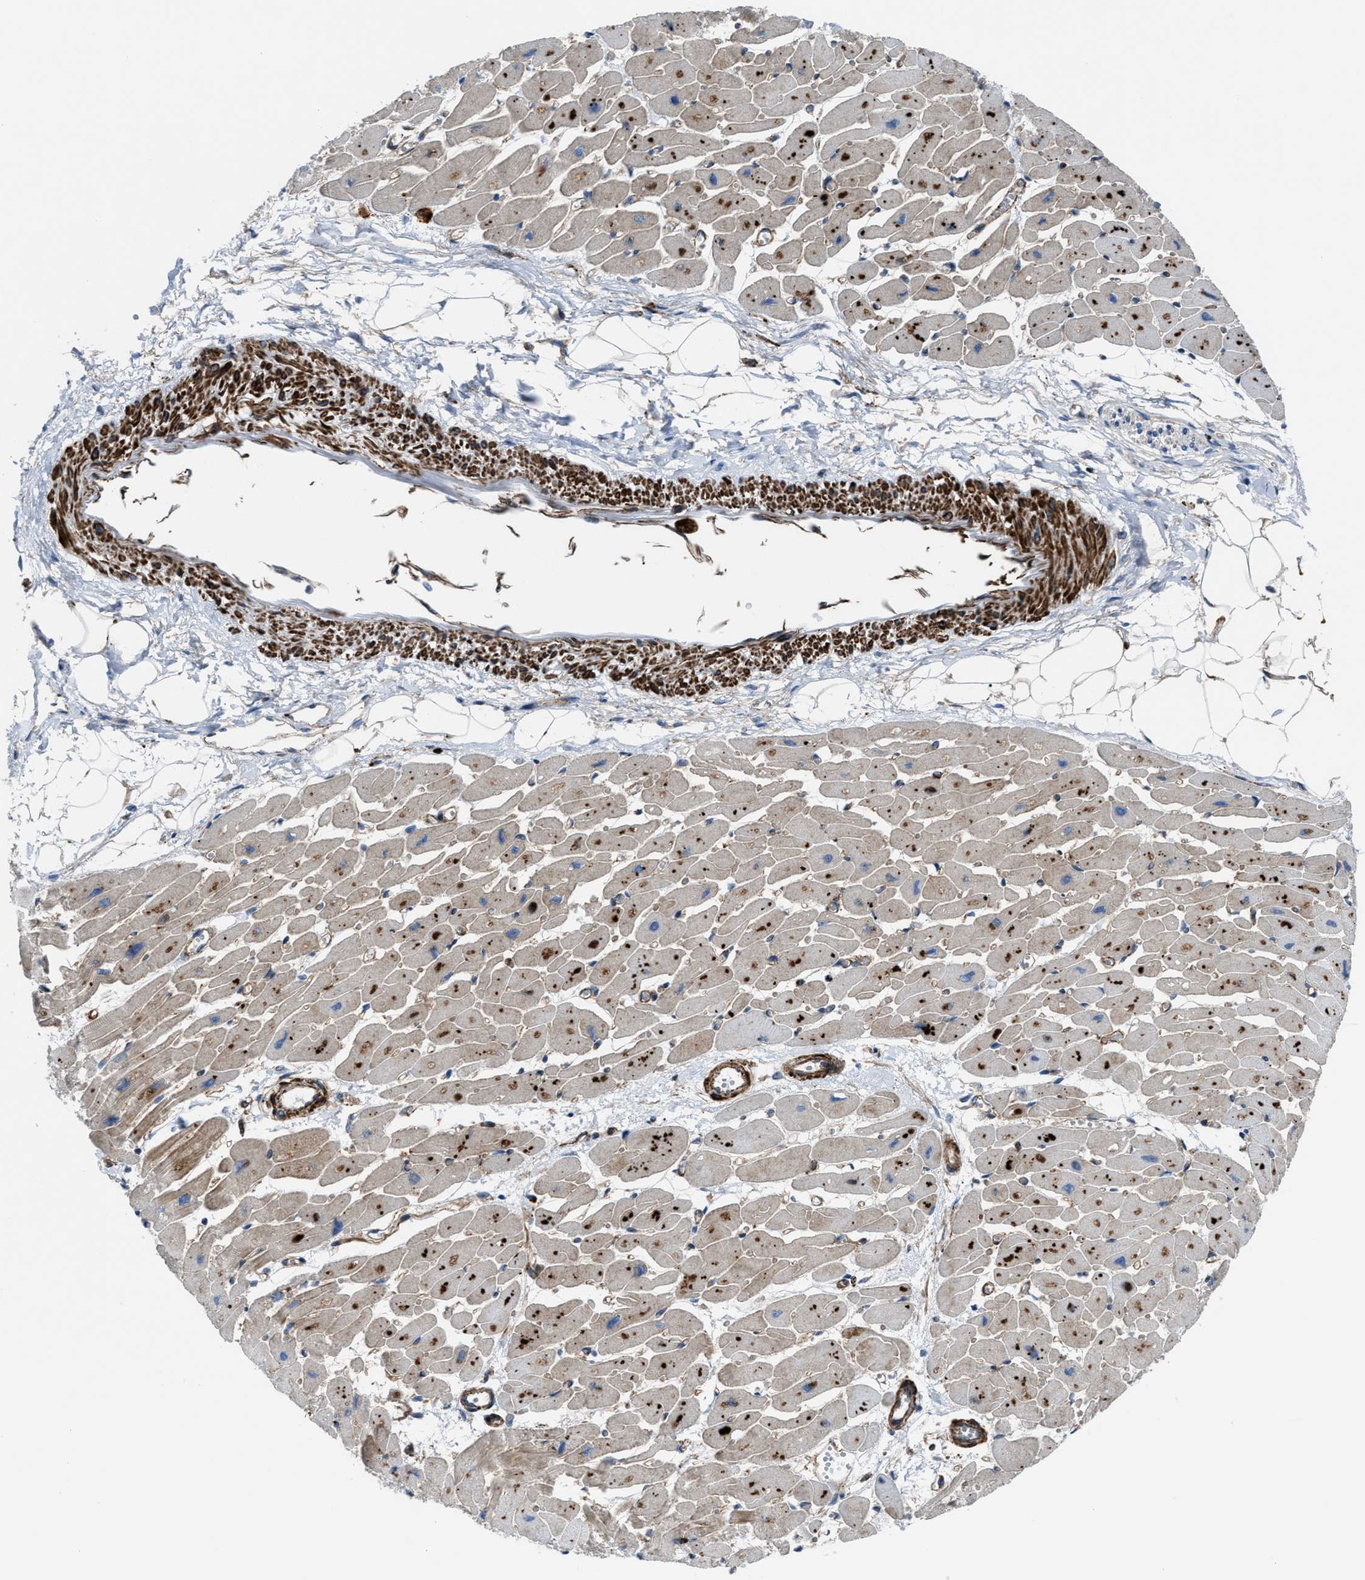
{"staining": {"intensity": "moderate", "quantity": "25%-75%", "location": "cytoplasmic/membranous"}, "tissue": "heart muscle", "cell_type": "Cardiomyocytes", "image_type": "normal", "snomed": [{"axis": "morphology", "description": "Normal tissue, NOS"}, {"axis": "topography", "description": "Heart"}], "caption": "This micrograph shows normal heart muscle stained with immunohistochemistry to label a protein in brown. The cytoplasmic/membranous of cardiomyocytes show moderate positivity for the protein. Nuclei are counter-stained blue.", "gene": "AGPAT2", "patient": {"sex": "female", "age": 54}}